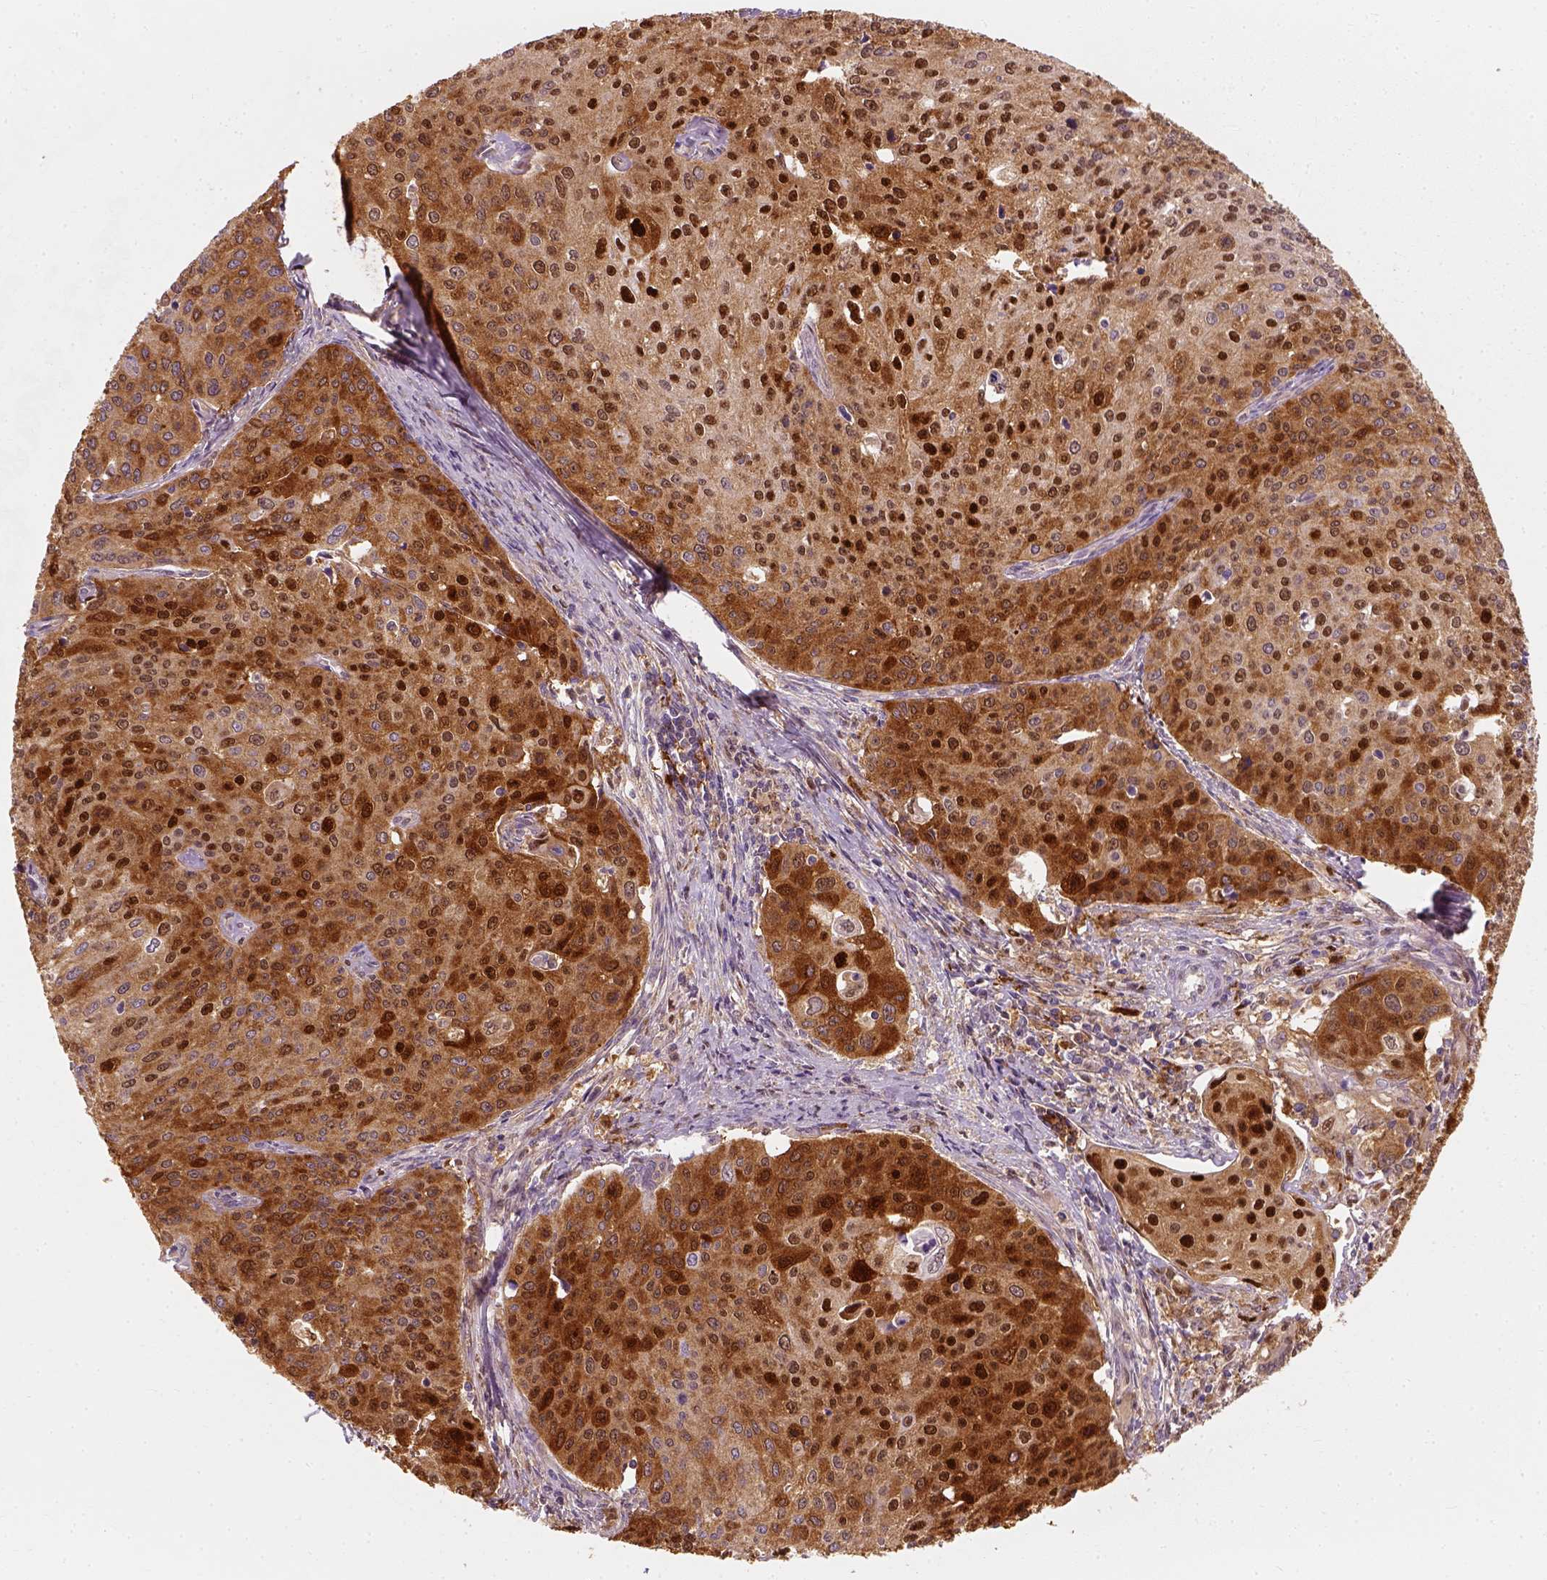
{"staining": {"intensity": "strong", "quantity": "25%-75%", "location": "cytoplasmic/membranous,nuclear"}, "tissue": "cervical cancer", "cell_type": "Tumor cells", "image_type": "cancer", "snomed": [{"axis": "morphology", "description": "Squamous cell carcinoma, NOS"}, {"axis": "topography", "description": "Cervix"}], "caption": "An image of human squamous cell carcinoma (cervical) stained for a protein reveals strong cytoplasmic/membranous and nuclear brown staining in tumor cells.", "gene": "SQSTM1", "patient": {"sex": "female", "age": 38}}